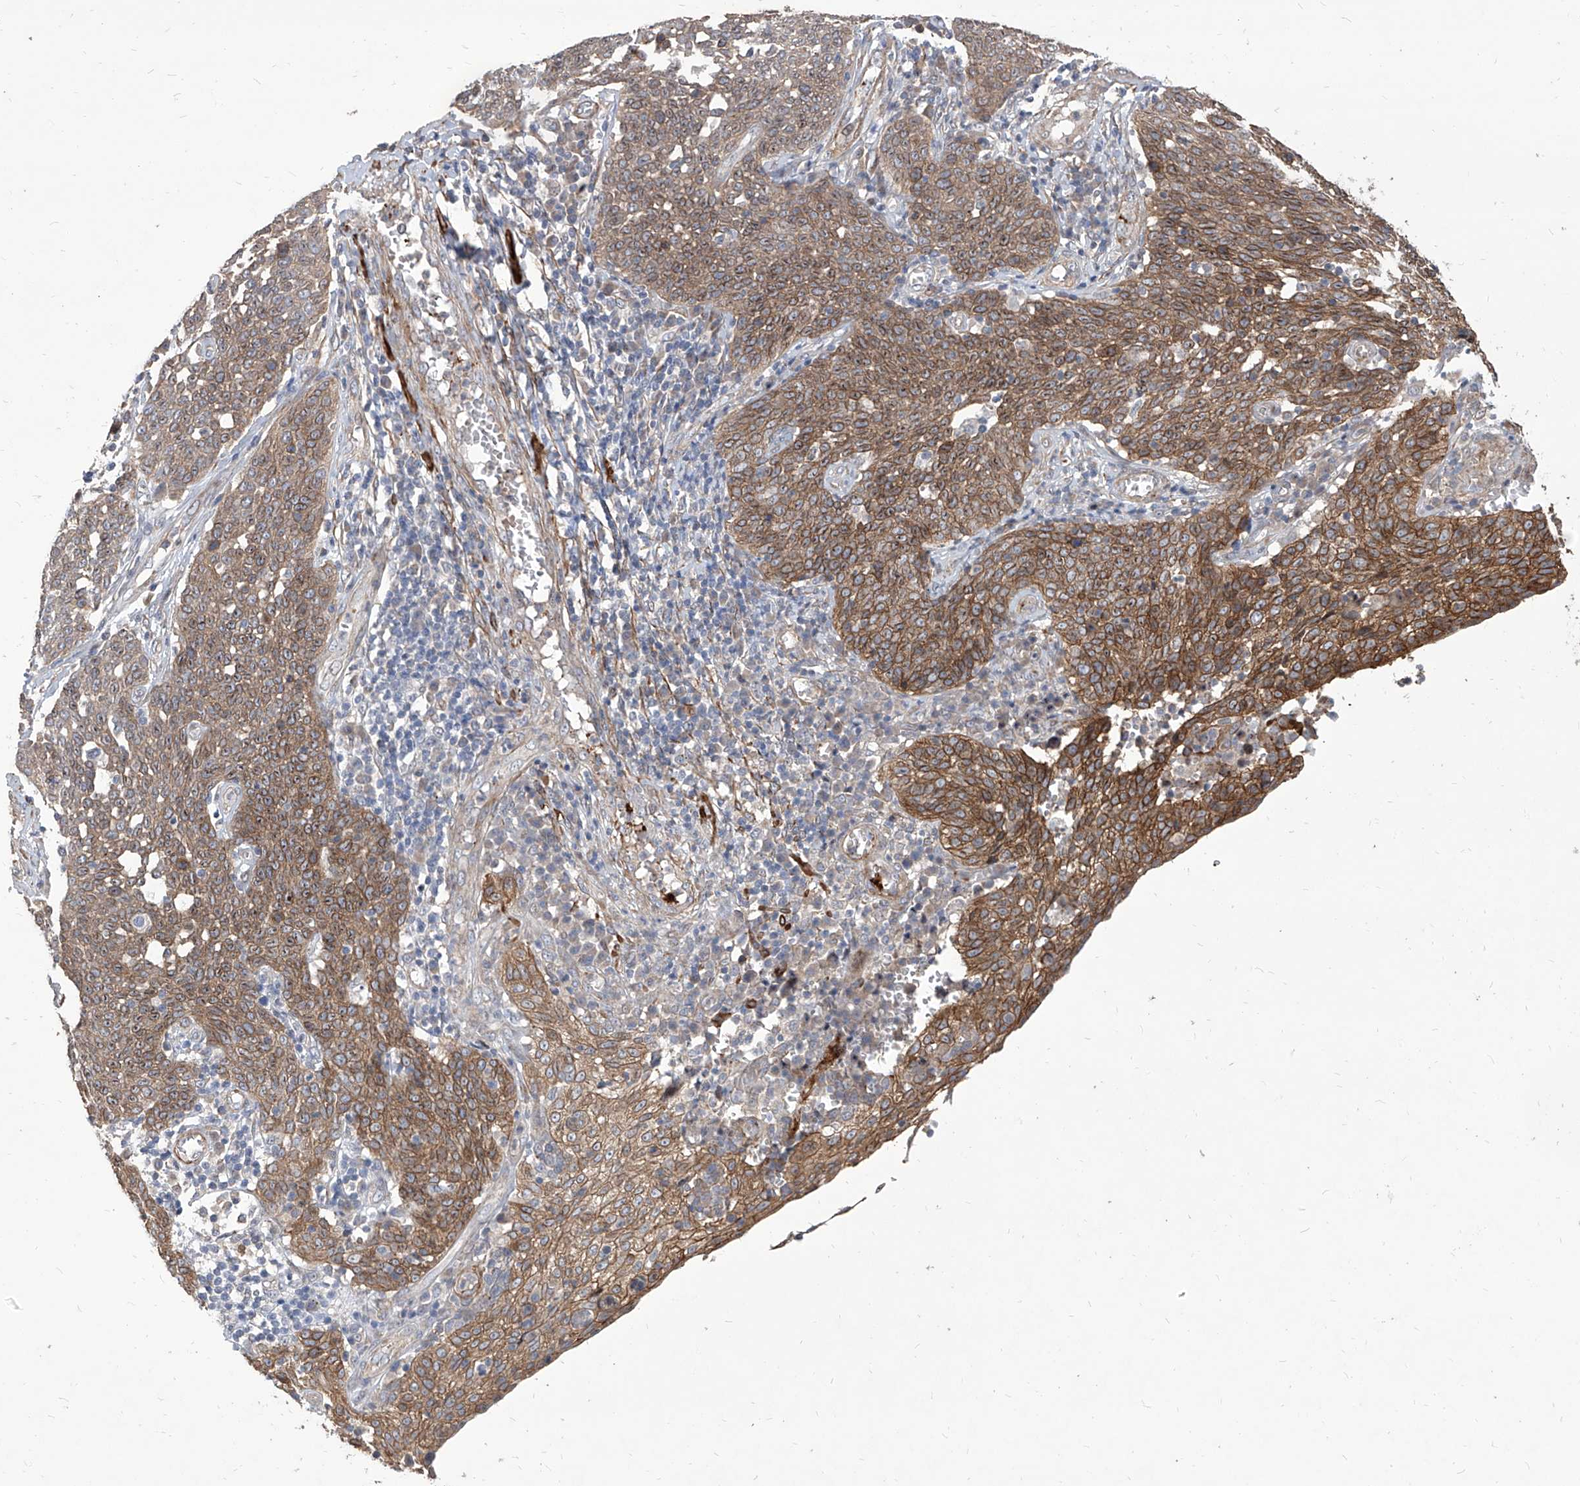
{"staining": {"intensity": "moderate", "quantity": "25%-75%", "location": "cytoplasmic/membranous"}, "tissue": "cervical cancer", "cell_type": "Tumor cells", "image_type": "cancer", "snomed": [{"axis": "morphology", "description": "Squamous cell carcinoma, NOS"}, {"axis": "topography", "description": "Cervix"}], "caption": "IHC histopathology image of cervical cancer stained for a protein (brown), which displays medium levels of moderate cytoplasmic/membranous positivity in approximately 25%-75% of tumor cells.", "gene": "FAM83B", "patient": {"sex": "female", "age": 34}}